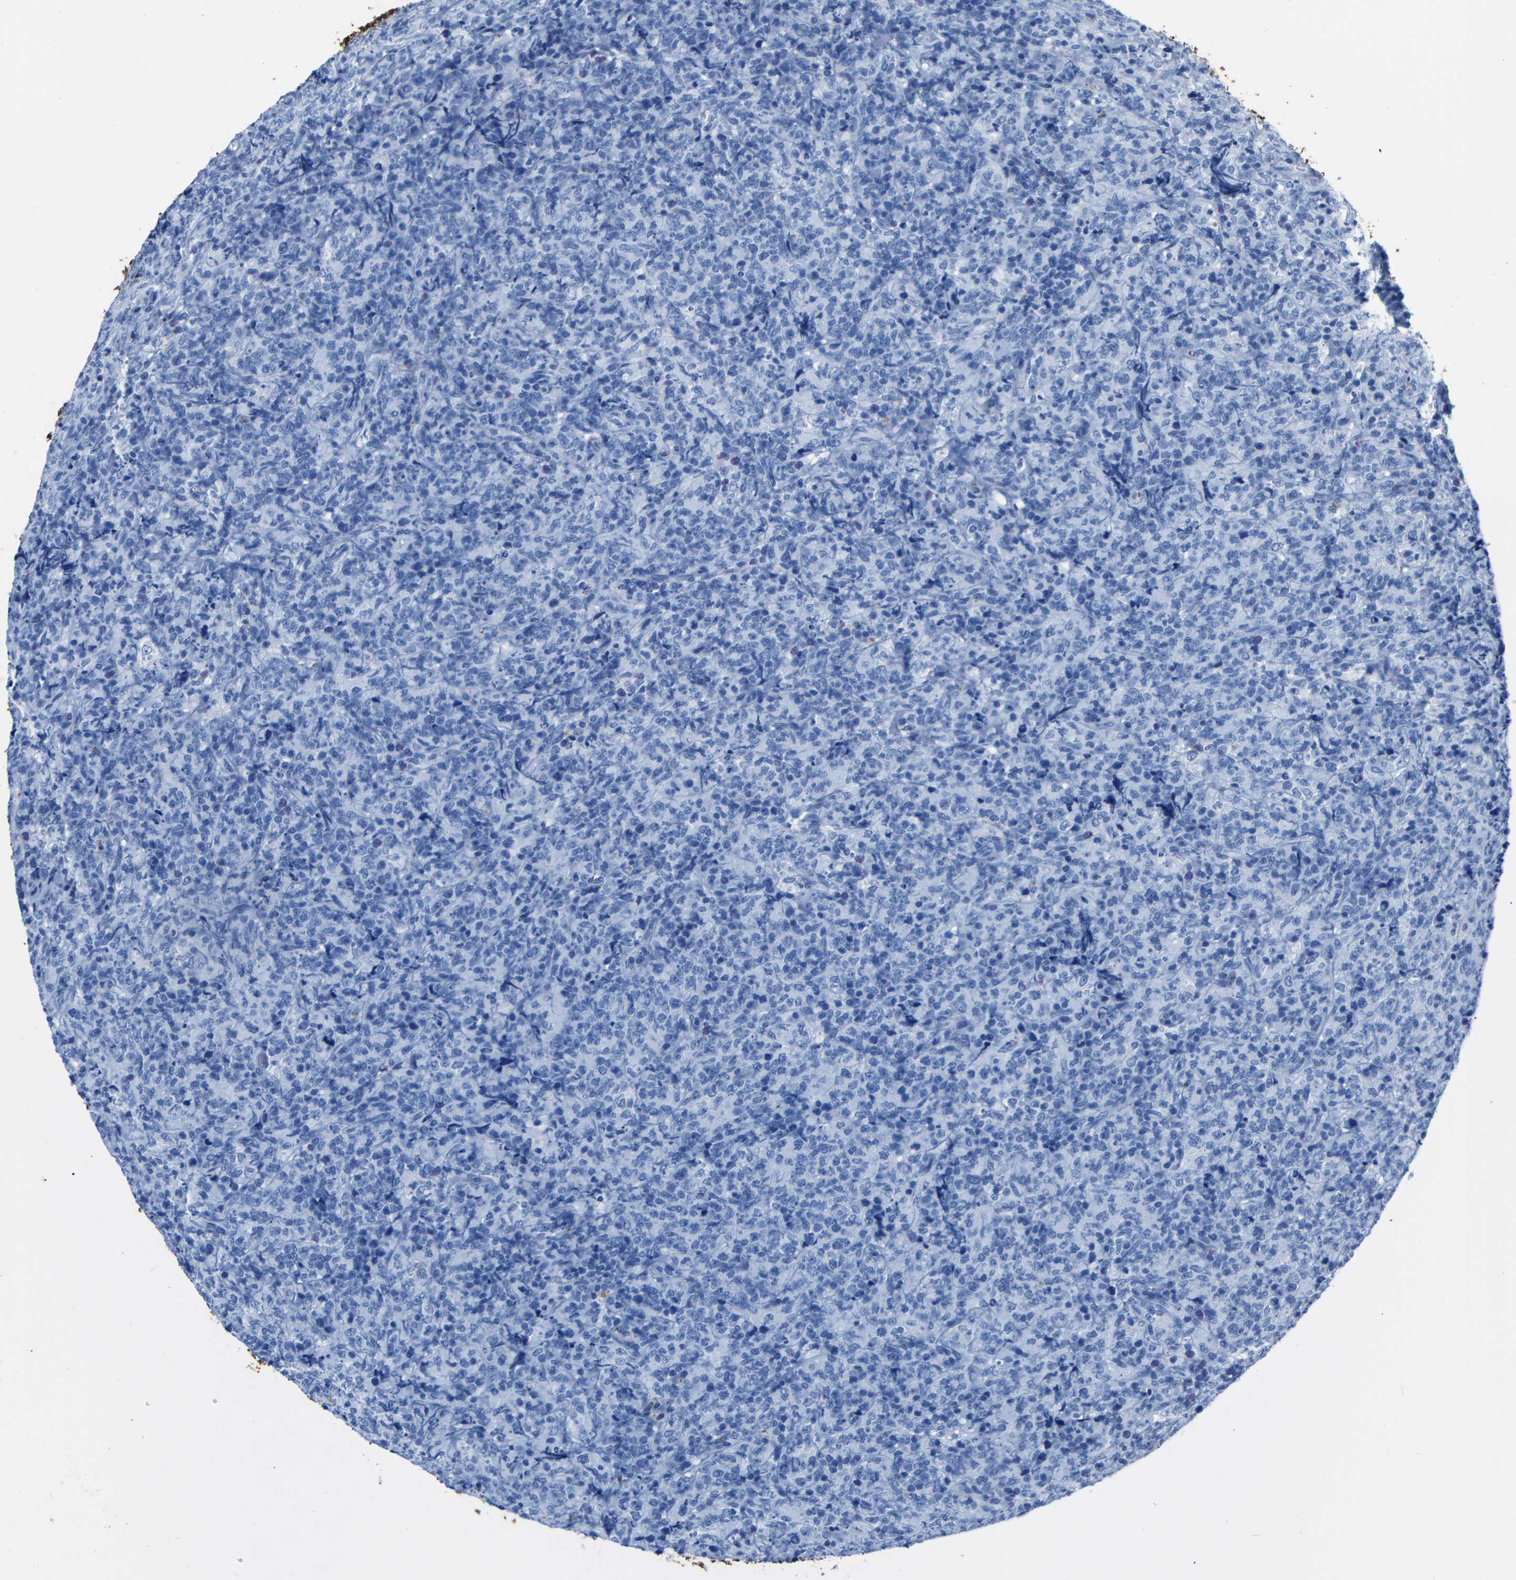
{"staining": {"intensity": "negative", "quantity": "none", "location": "none"}, "tissue": "lymphoma", "cell_type": "Tumor cells", "image_type": "cancer", "snomed": [{"axis": "morphology", "description": "Malignant lymphoma, non-Hodgkin's type, High grade"}, {"axis": "topography", "description": "Tonsil"}], "caption": "Tumor cells are negative for brown protein staining in lymphoma.", "gene": "CLDN11", "patient": {"sex": "female", "age": 36}}